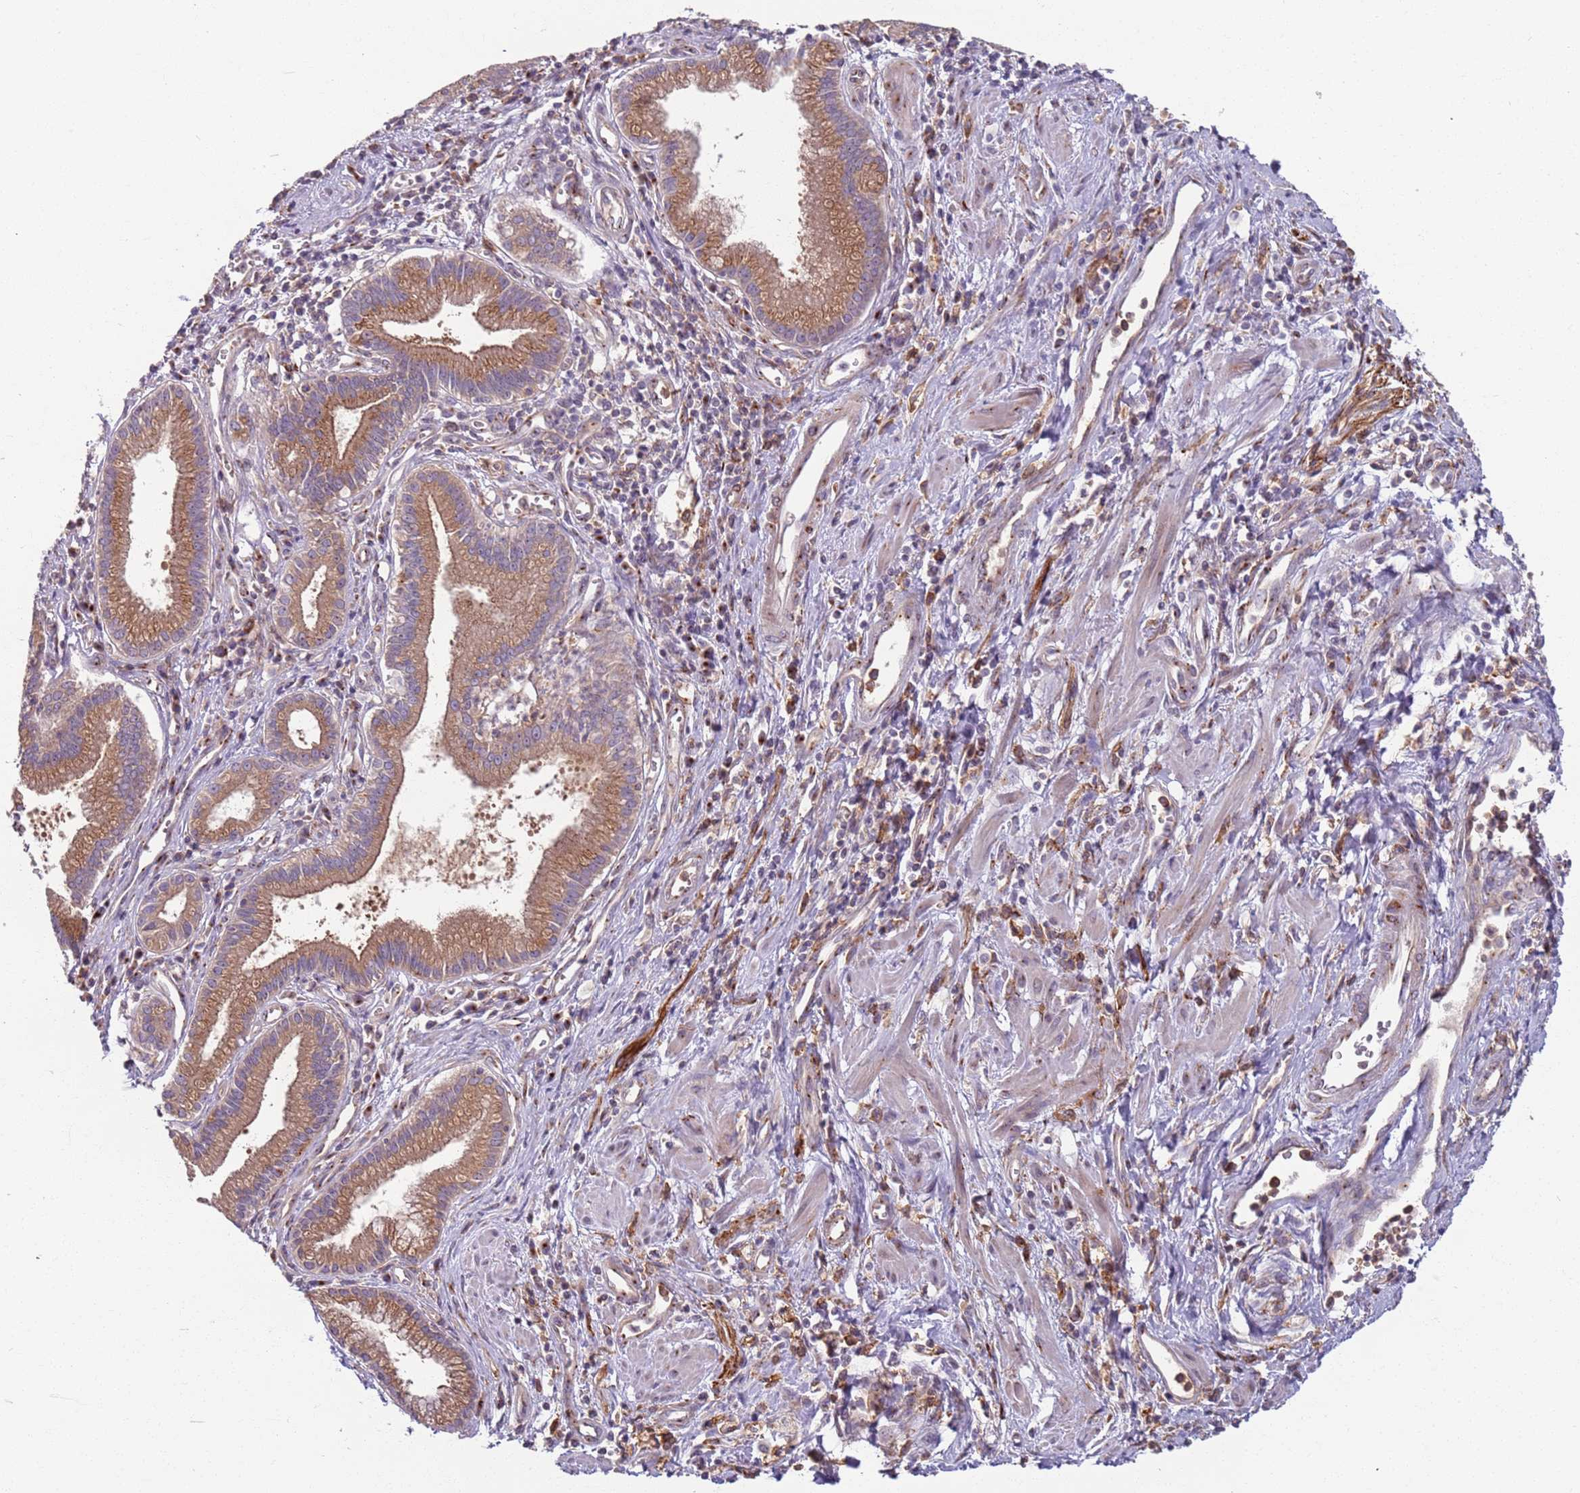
{"staining": {"intensity": "moderate", "quantity": ">75%", "location": "cytoplasmic/membranous"}, "tissue": "pancreatic cancer", "cell_type": "Tumor cells", "image_type": "cancer", "snomed": [{"axis": "morphology", "description": "Adenocarcinoma, NOS"}, {"axis": "topography", "description": "Pancreas"}], "caption": "Adenocarcinoma (pancreatic) stained for a protein reveals moderate cytoplasmic/membranous positivity in tumor cells. (IHC, brightfield microscopy, high magnification).", "gene": "AKTIP", "patient": {"sex": "male", "age": 78}}